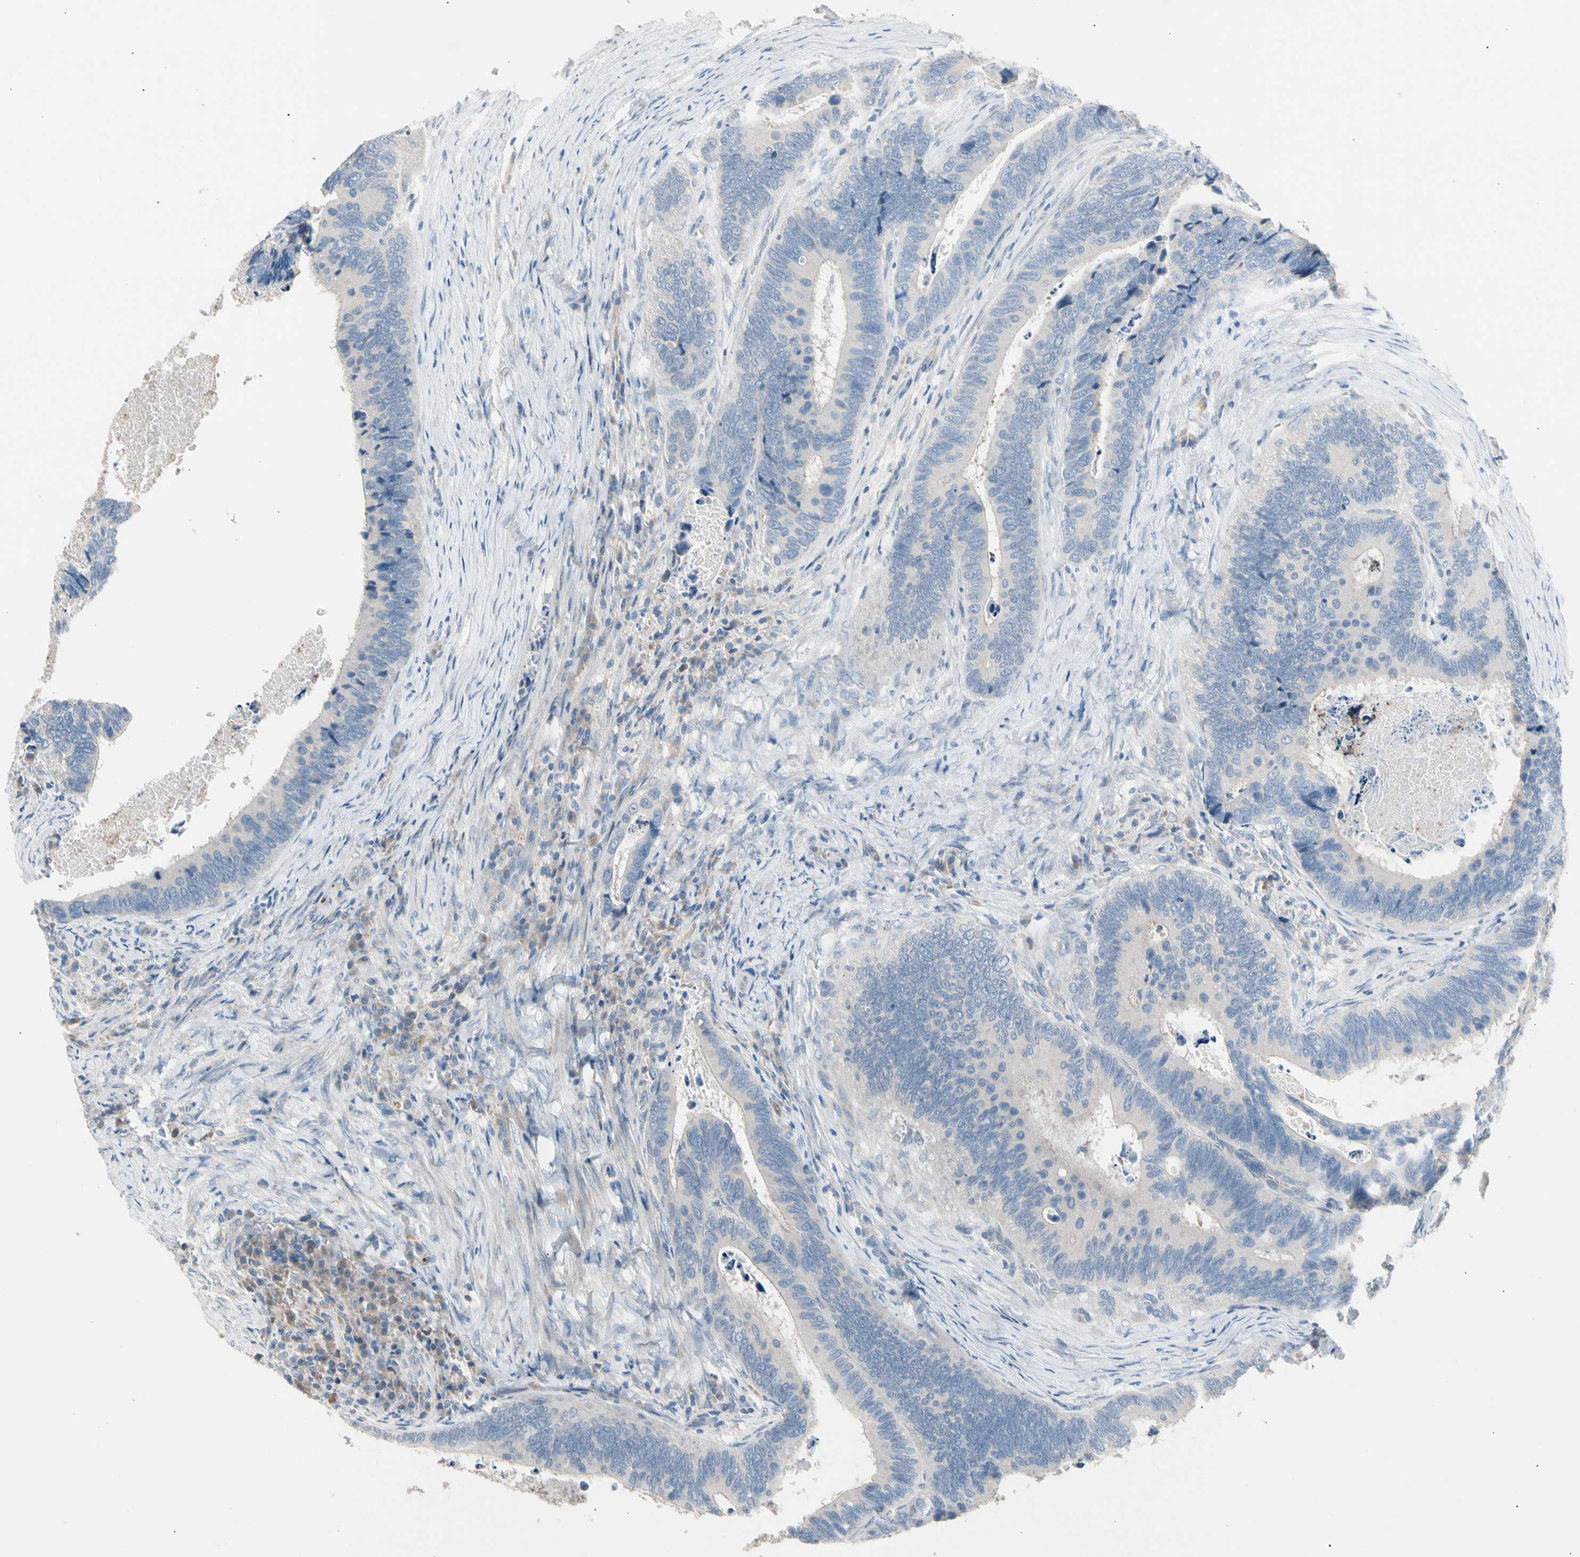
{"staining": {"intensity": "weak", "quantity": "<25%", "location": "cytoplasmic/membranous"}, "tissue": "colorectal cancer", "cell_type": "Tumor cells", "image_type": "cancer", "snomed": [{"axis": "morphology", "description": "Adenocarcinoma, NOS"}, {"axis": "topography", "description": "Colon"}], "caption": "DAB immunohistochemical staining of human adenocarcinoma (colorectal) demonstrates no significant expression in tumor cells.", "gene": "CASQ1", "patient": {"sex": "male", "age": 72}}